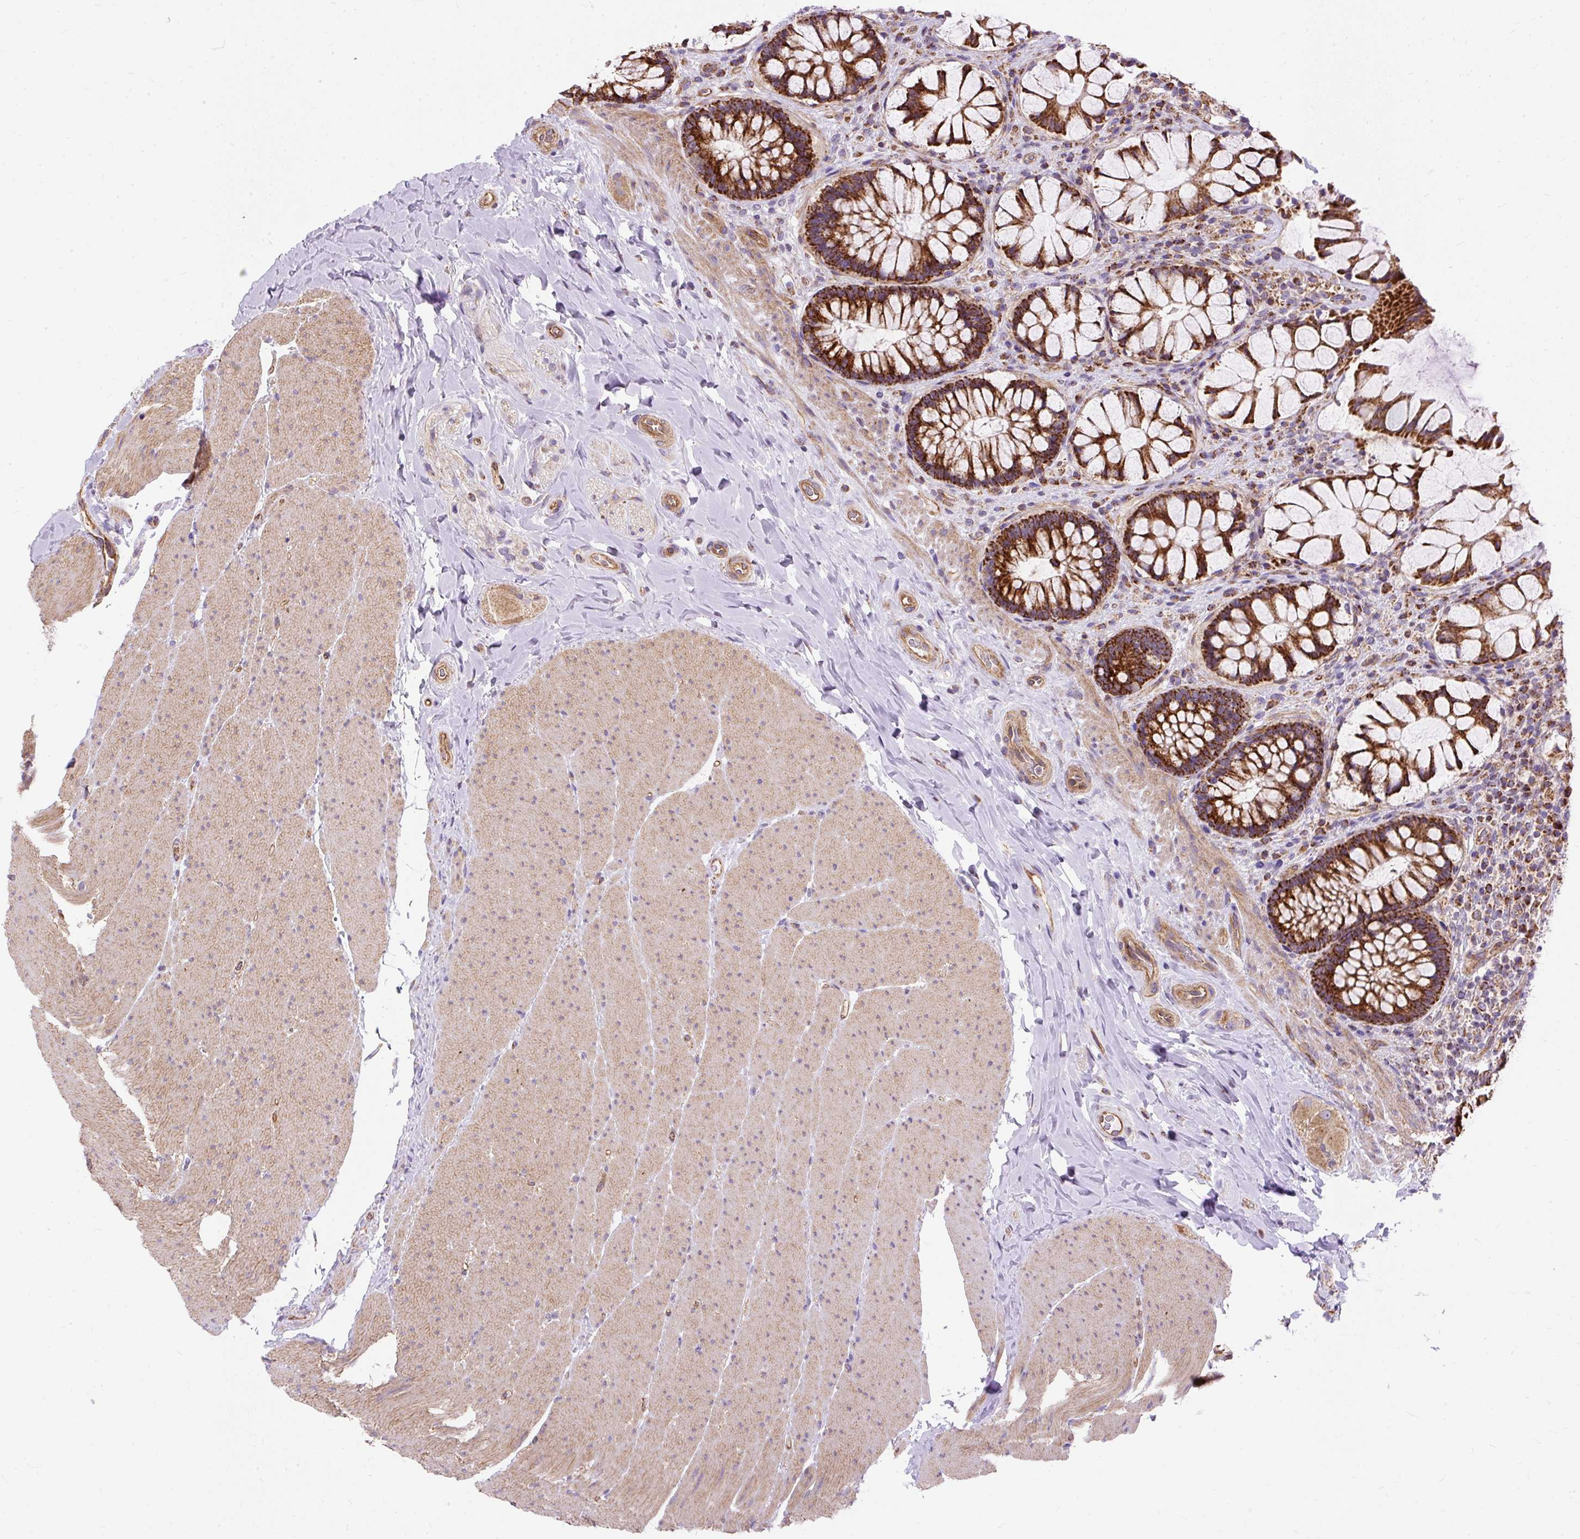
{"staining": {"intensity": "strong", "quantity": ">75%", "location": "cytoplasmic/membranous"}, "tissue": "rectum", "cell_type": "Glandular cells", "image_type": "normal", "snomed": [{"axis": "morphology", "description": "Normal tissue, NOS"}, {"axis": "topography", "description": "Rectum"}], "caption": "IHC of benign rectum demonstrates high levels of strong cytoplasmic/membranous staining in approximately >75% of glandular cells. (Stains: DAB in brown, nuclei in blue, Microscopy: brightfield microscopy at high magnification).", "gene": "CEP290", "patient": {"sex": "female", "age": 58}}